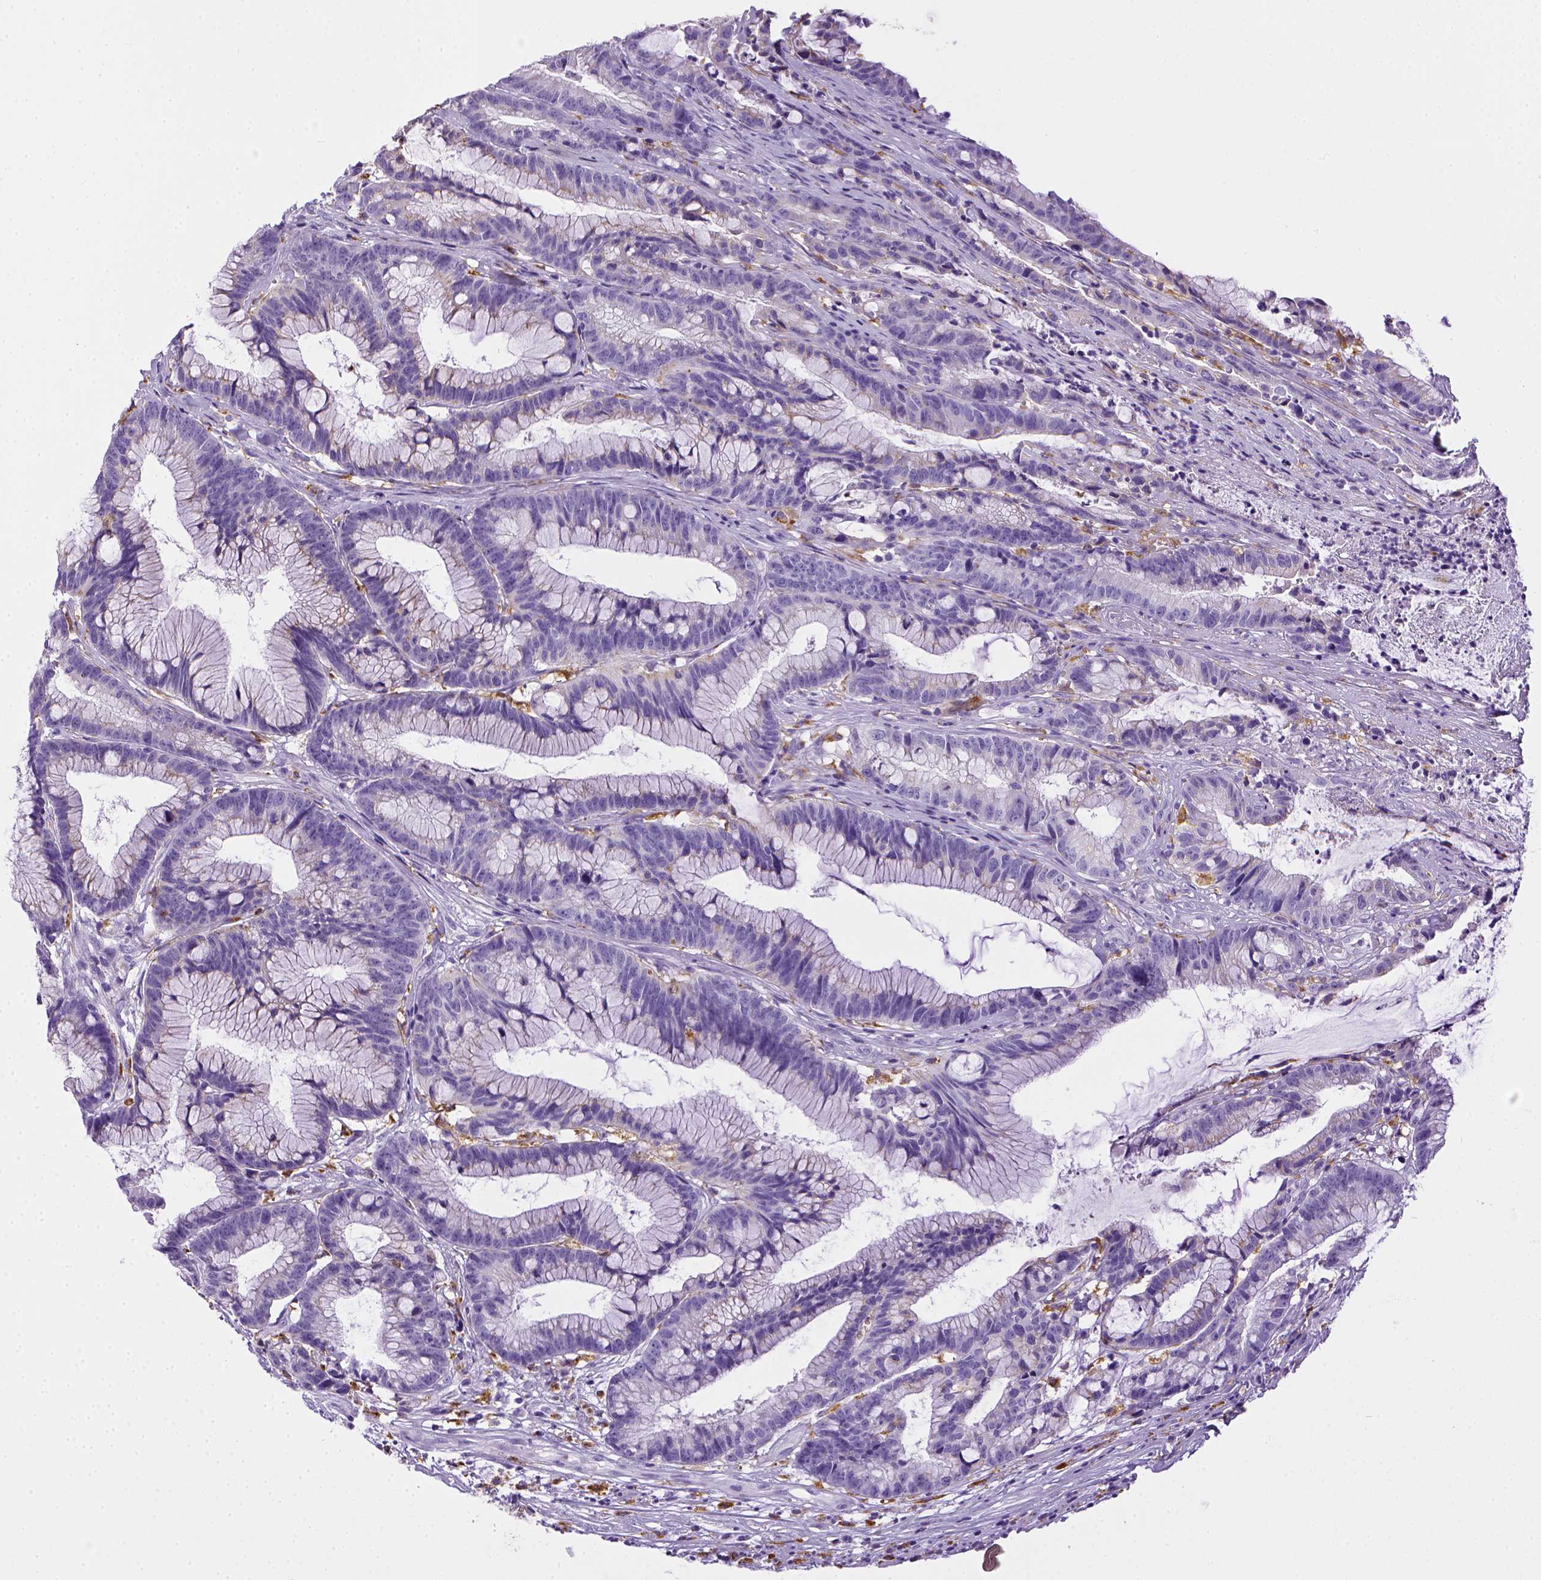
{"staining": {"intensity": "negative", "quantity": "none", "location": "none"}, "tissue": "colorectal cancer", "cell_type": "Tumor cells", "image_type": "cancer", "snomed": [{"axis": "morphology", "description": "Adenocarcinoma, NOS"}, {"axis": "topography", "description": "Colon"}], "caption": "Colorectal cancer stained for a protein using IHC reveals no expression tumor cells.", "gene": "CD68", "patient": {"sex": "female", "age": 78}}